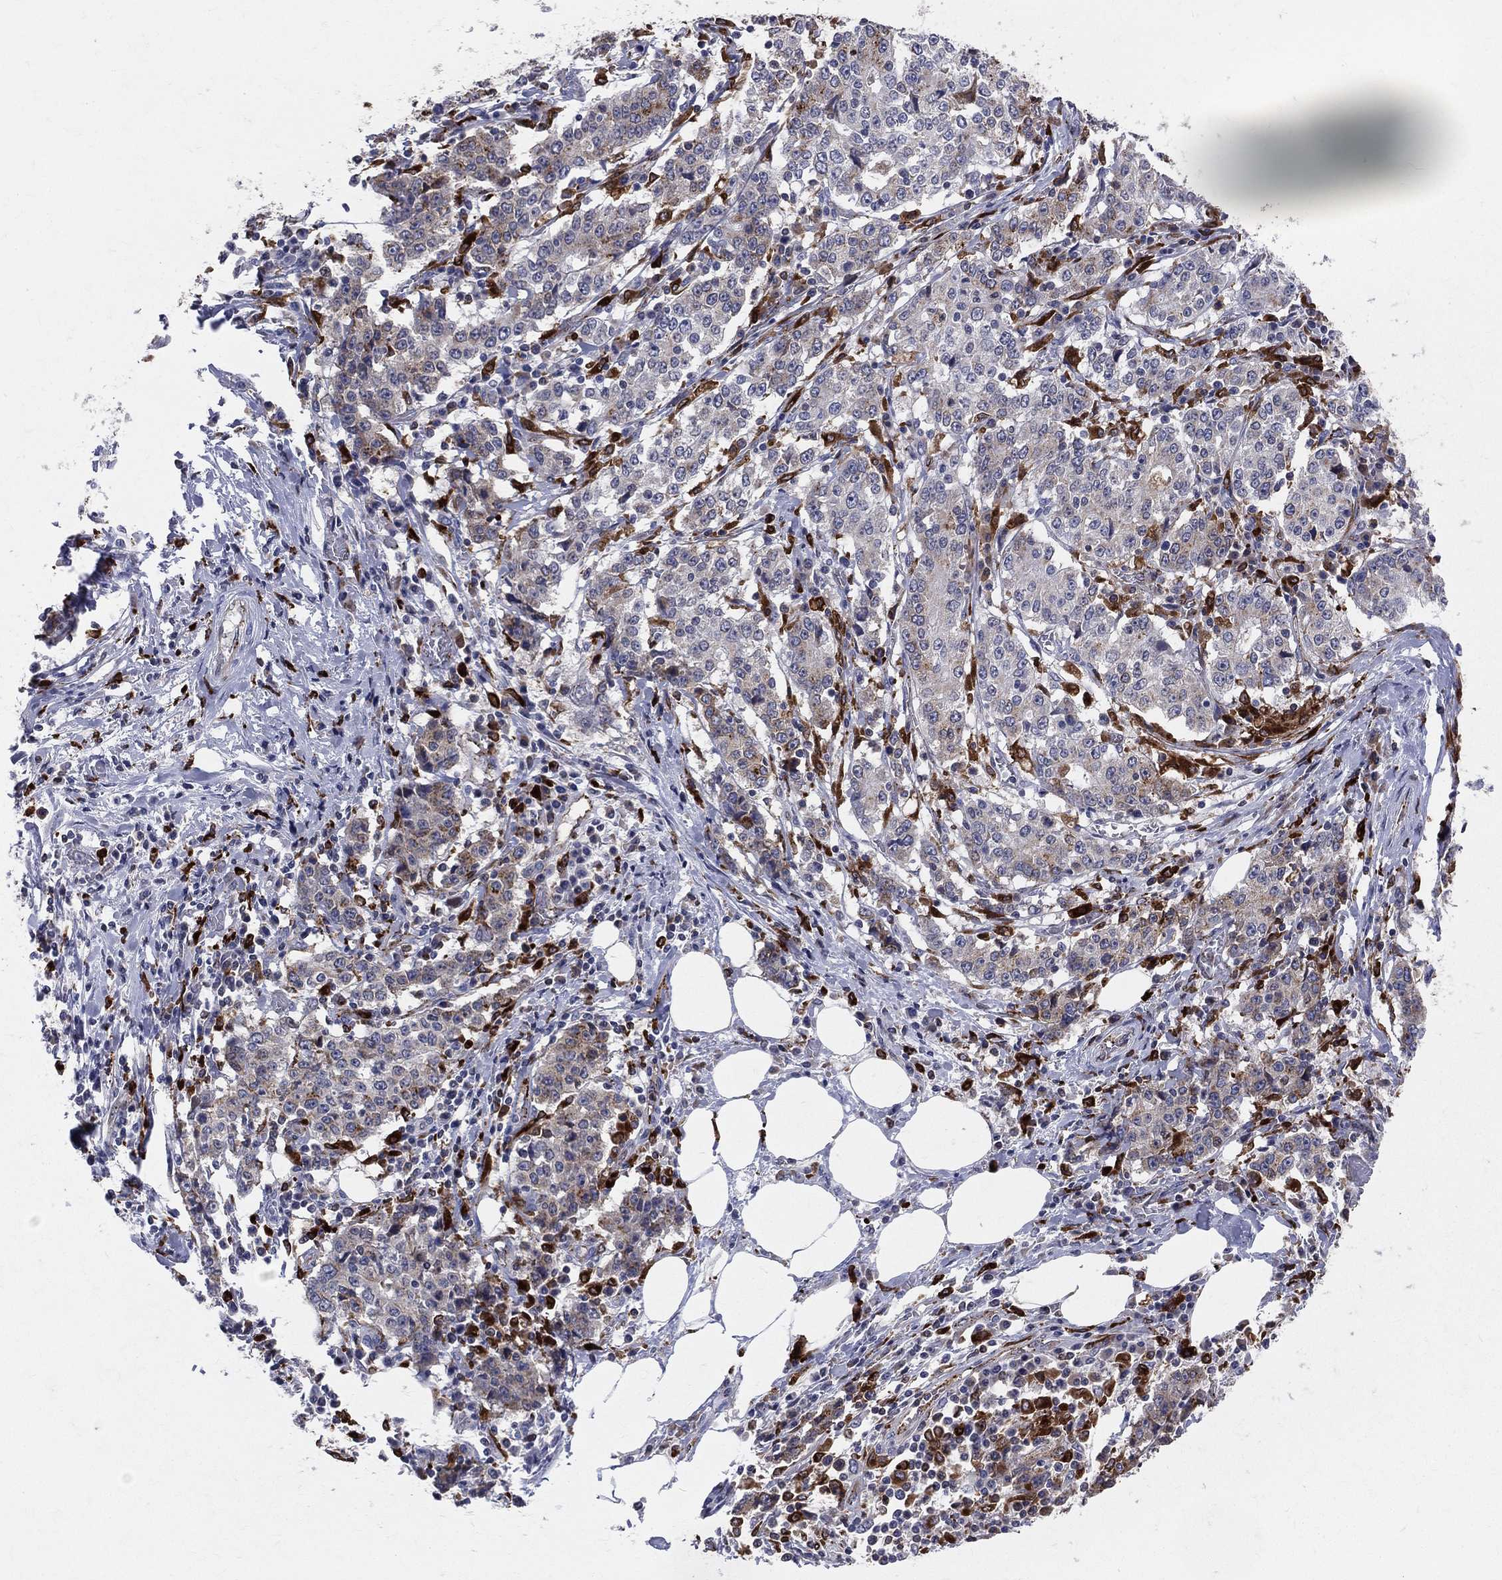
{"staining": {"intensity": "moderate", "quantity": "<25%", "location": "cytoplasmic/membranous"}, "tissue": "stomach cancer", "cell_type": "Tumor cells", "image_type": "cancer", "snomed": [{"axis": "morphology", "description": "Adenocarcinoma, NOS"}, {"axis": "topography", "description": "Stomach"}], "caption": "The immunohistochemical stain labels moderate cytoplasmic/membranous expression in tumor cells of stomach adenocarcinoma tissue.", "gene": "CD74", "patient": {"sex": "male", "age": 59}}